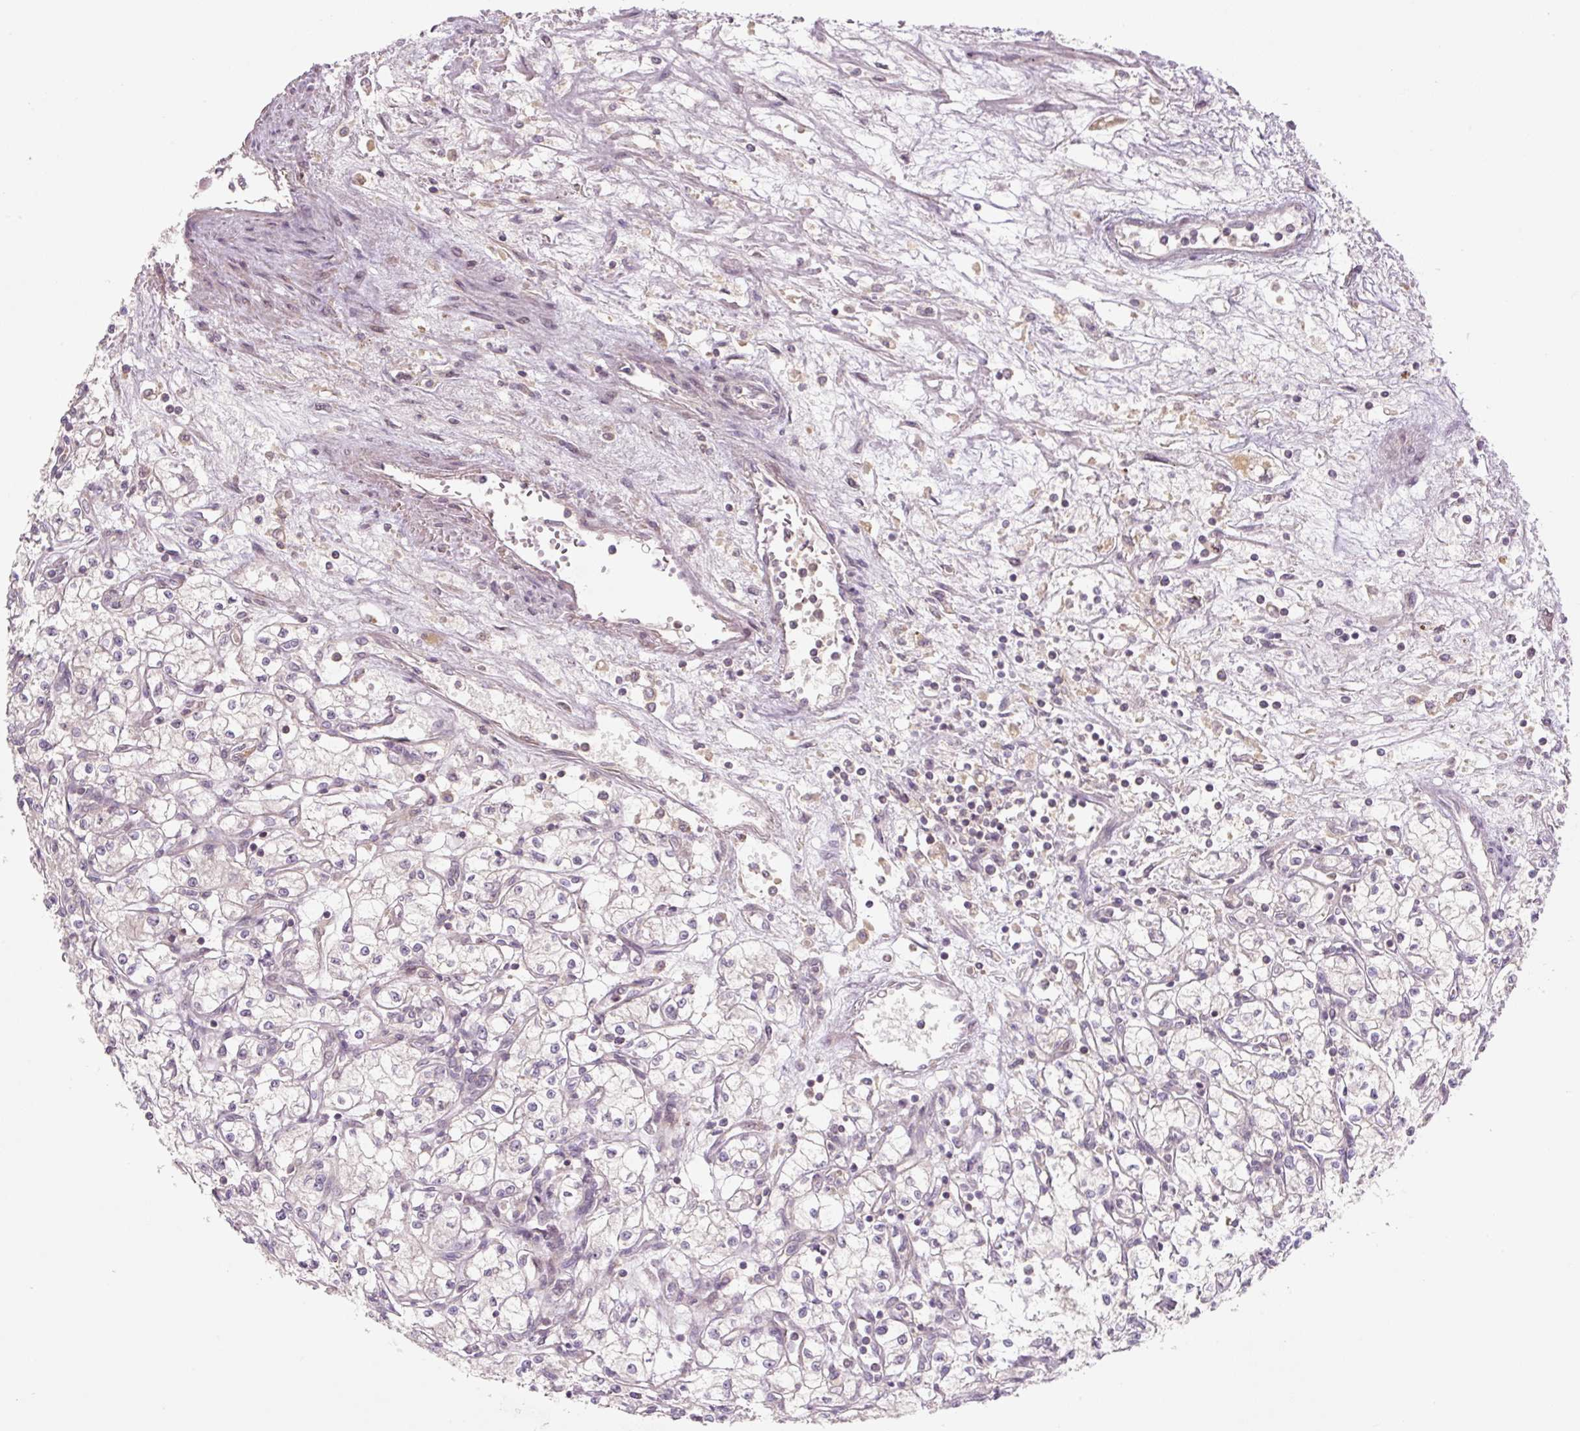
{"staining": {"intensity": "negative", "quantity": "none", "location": "none"}, "tissue": "renal cancer", "cell_type": "Tumor cells", "image_type": "cancer", "snomed": [{"axis": "morphology", "description": "Adenocarcinoma, NOS"}, {"axis": "topography", "description": "Kidney"}], "caption": "Tumor cells are negative for brown protein staining in renal adenocarcinoma. (IHC, brightfield microscopy, high magnification).", "gene": "C2orf73", "patient": {"sex": "male", "age": 59}}